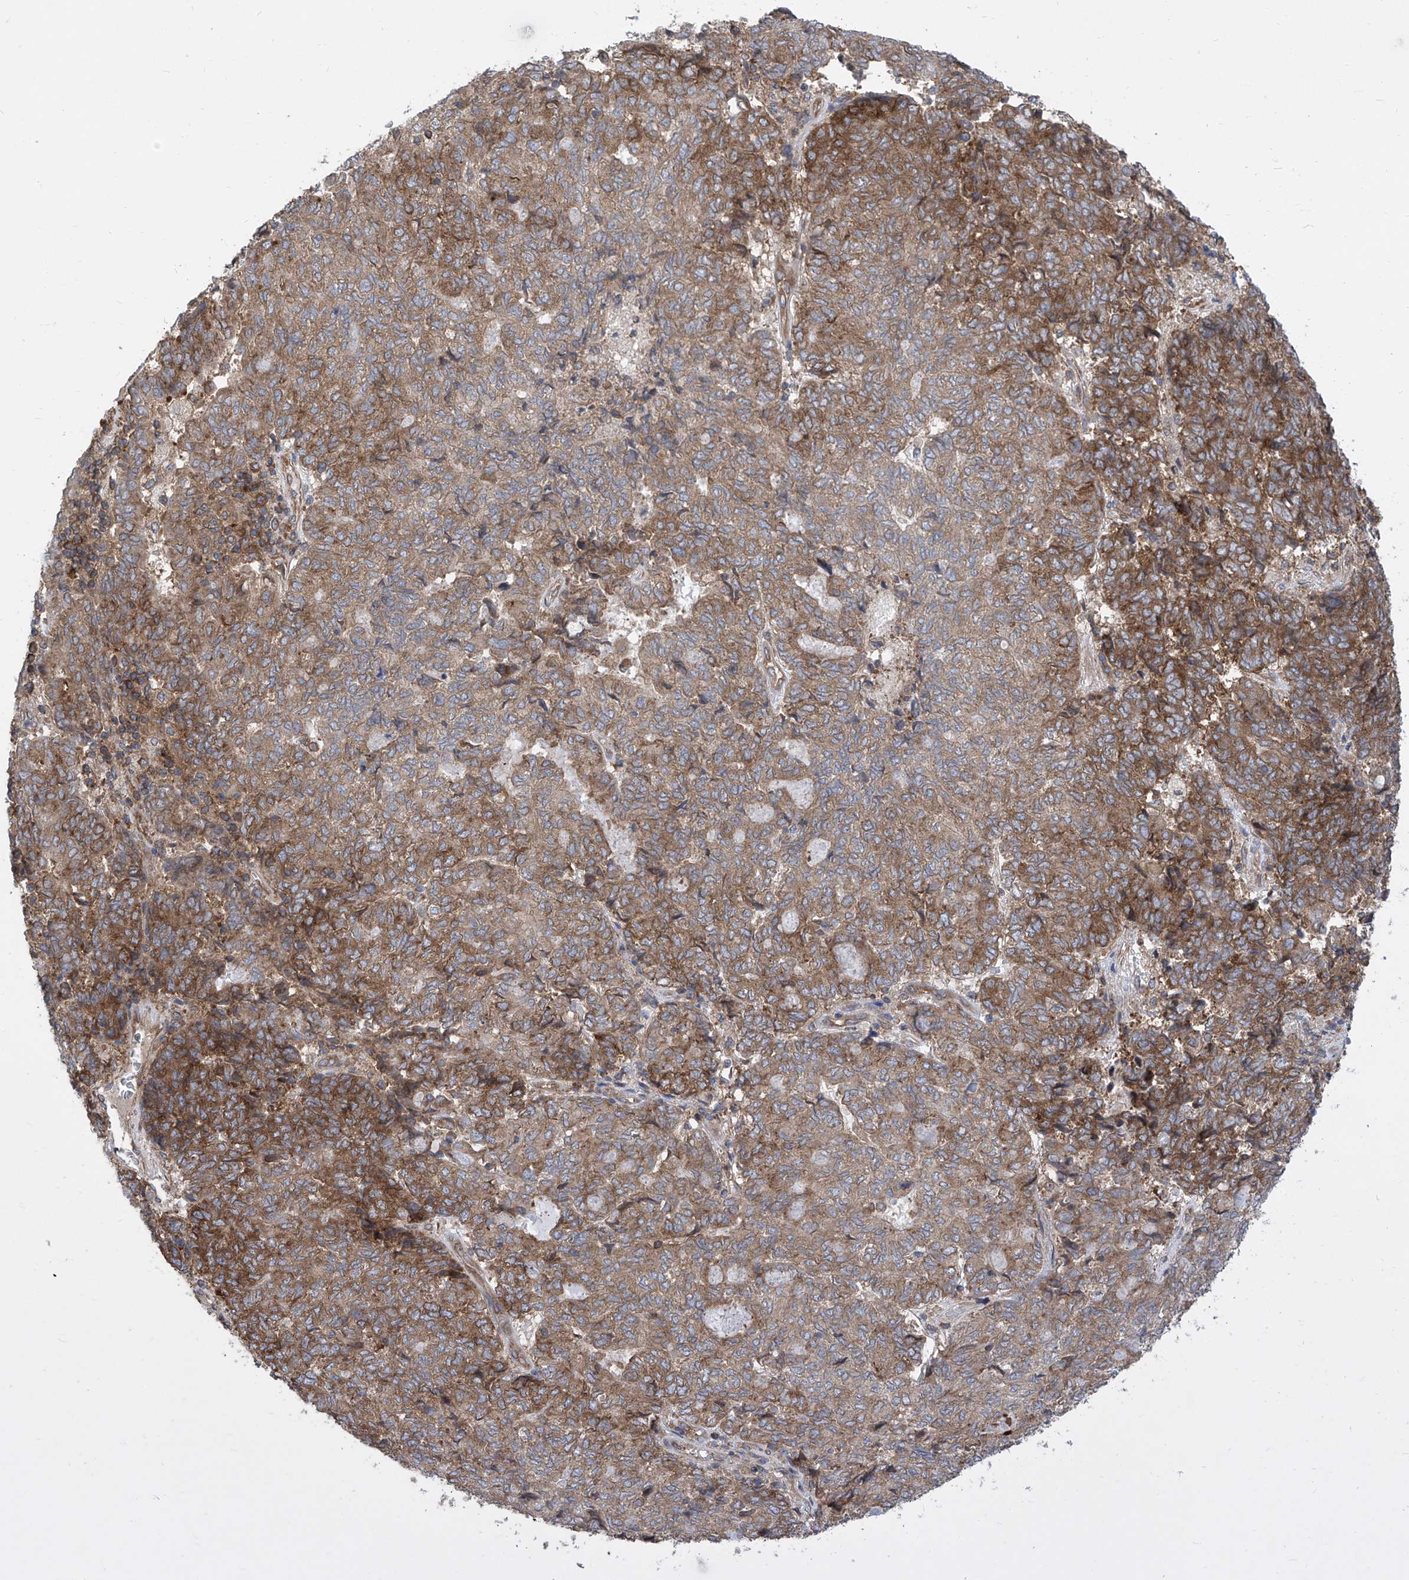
{"staining": {"intensity": "moderate", "quantity": ">75%", "location": "cytoplasmic/membranous"}, "tissue": "endometrial cancer", "cell_type": "Tumor cells", "image_type": "cancer", "snomed": [{"axis": "morphology", "description": "Adenocarcinoma, NOS"}, {"axis": "topography", "description": "Endometrium"}], "caption": "DAB (3,3'-diaminobenzidine) immunohistochemical staining of adenocarcinoma (endometrial) shows moderate cytoplasmic/membranous protein positivity in approximately >75% of tumor cells.", "gene": "EIF3M", "patient": {"sex": "female", "age": 80}}